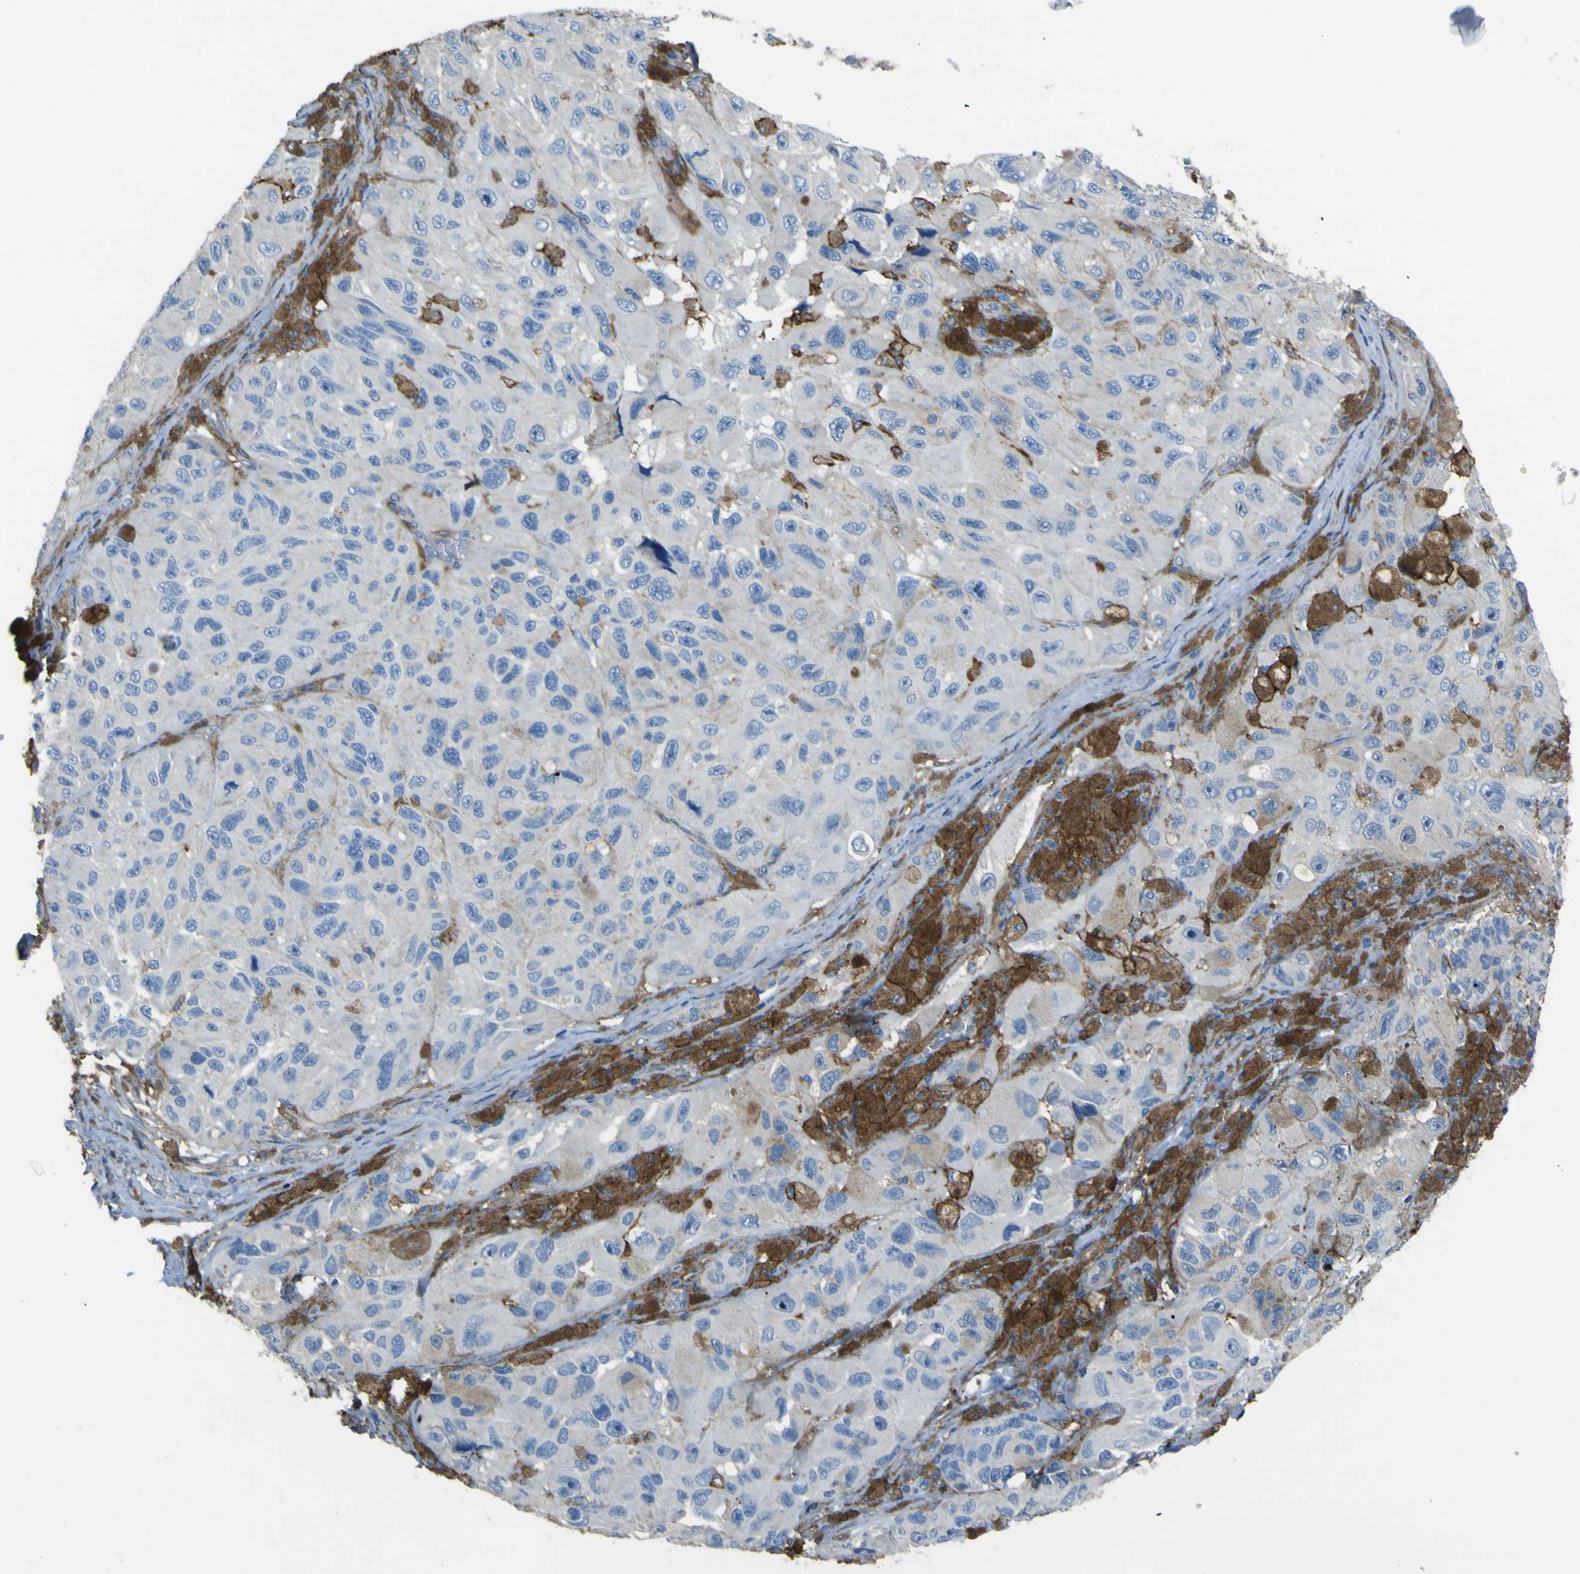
{"staining": {"intensity": "negative", "quantity": "none", "location": "none"}, "tissue": "melanoma", "cell_type": "Tumor cells", "image_type": "cancer", "snomed": [{"axis": "morphology", "description": "Malignant melanoma, NOS"}, {"axis": "topography", "description": "Skin"}], "caption": "This is a photomicrograph of immunohistochemistry staining of melanoma, which shows no expression in tumor cells.", "gene": "LAIR1", "patient": {"sex": "female", "age": 73}}